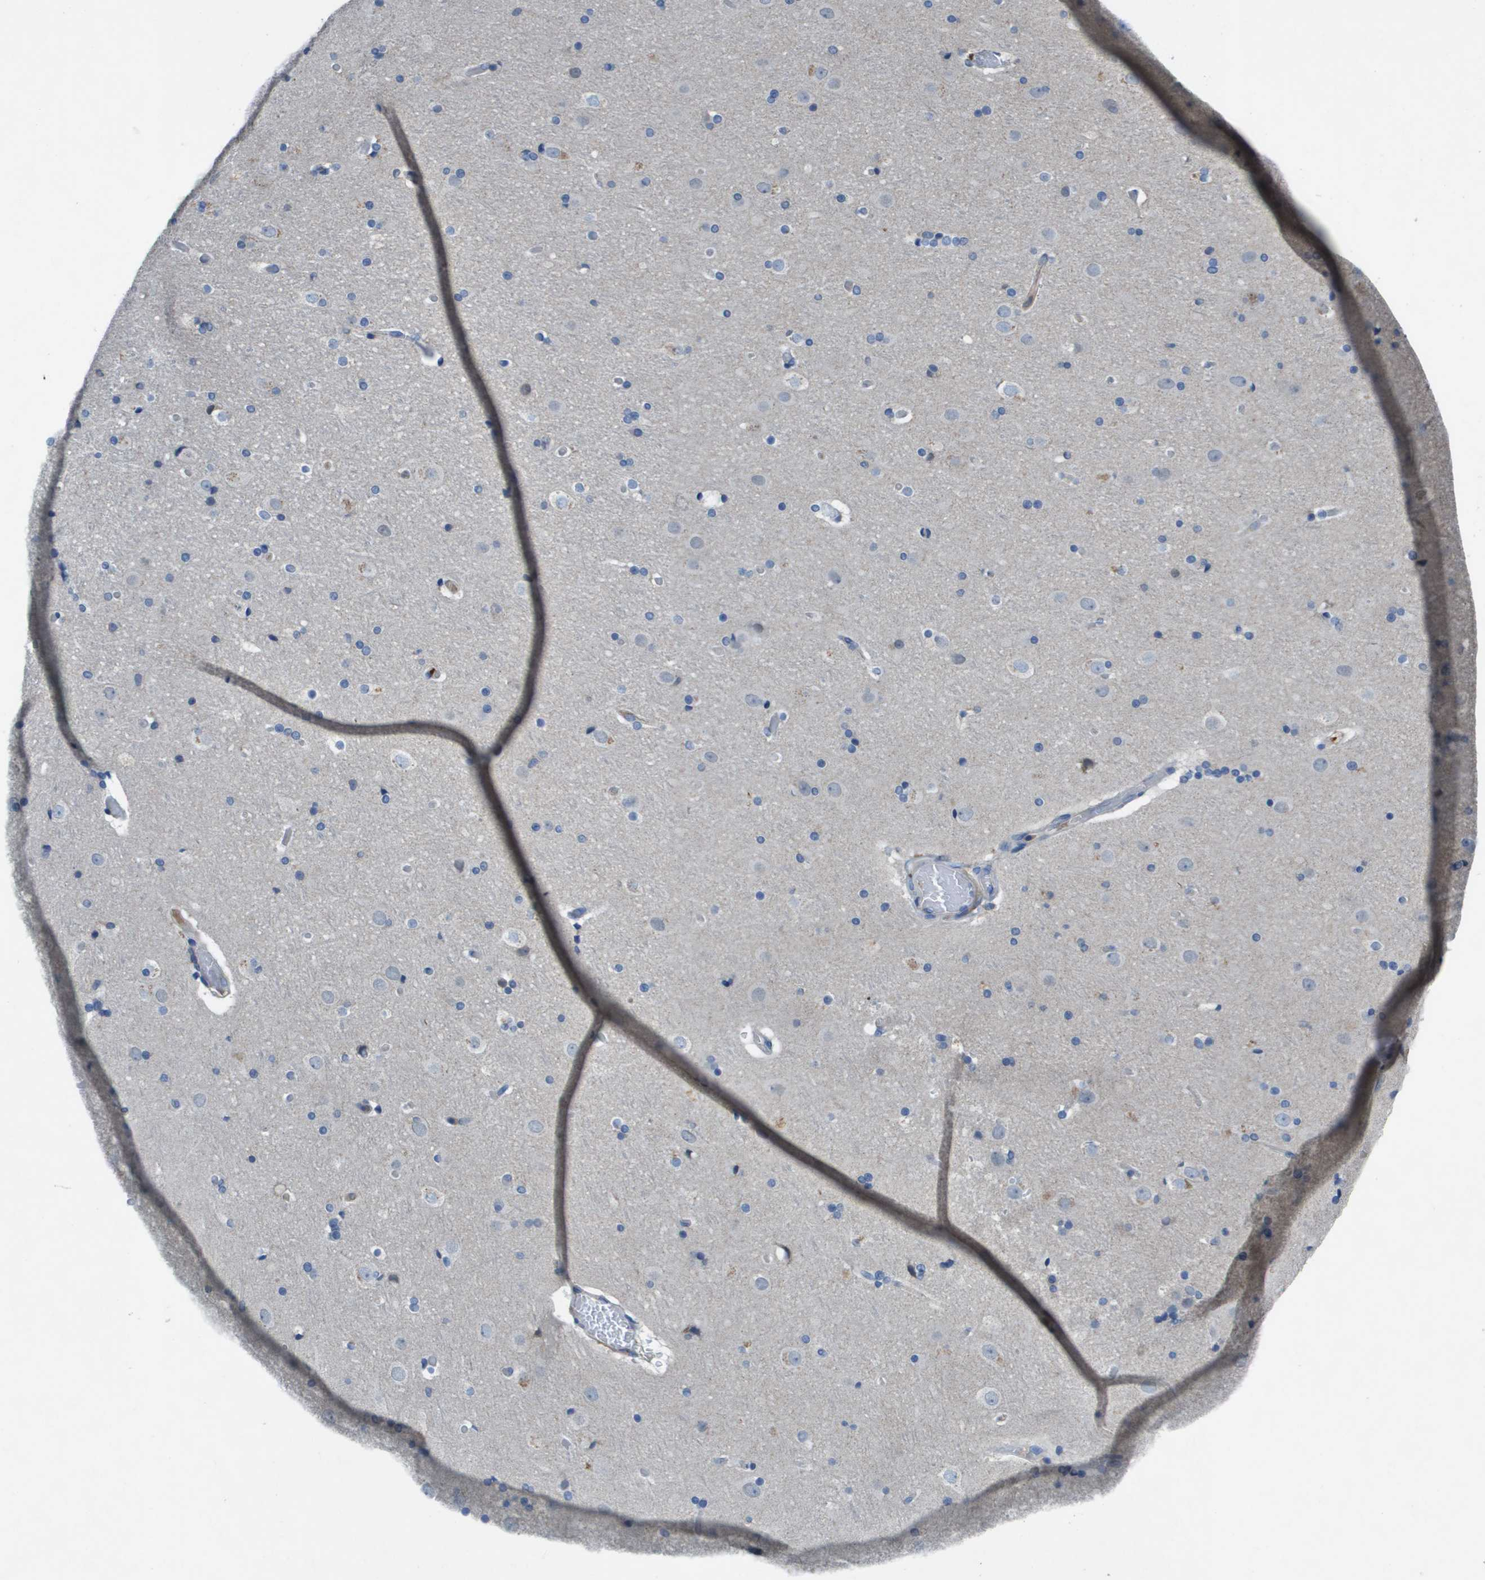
{"staining": {"intensity": "weak", "quantity": "25%-75%", "location": "cytoplasmic/membranous"}, "tissue": "cerebral cortex", "cell_type": "Endothelial cells", "image_type": "normal", "snomed": [{"axis": "morphology", "description": "Normal tissue, NOS"}, {"axis": "topography", "description": "Cerebral cortex"}], "caption": "Brown immunohistochemical staining in normal cerebral cortex shows weak cytoplasmic/membranous positivity in about 25%-75% of endothelial cells.", "gene": "CLCA4", "patient": {"sex": "male", "age": 57}}